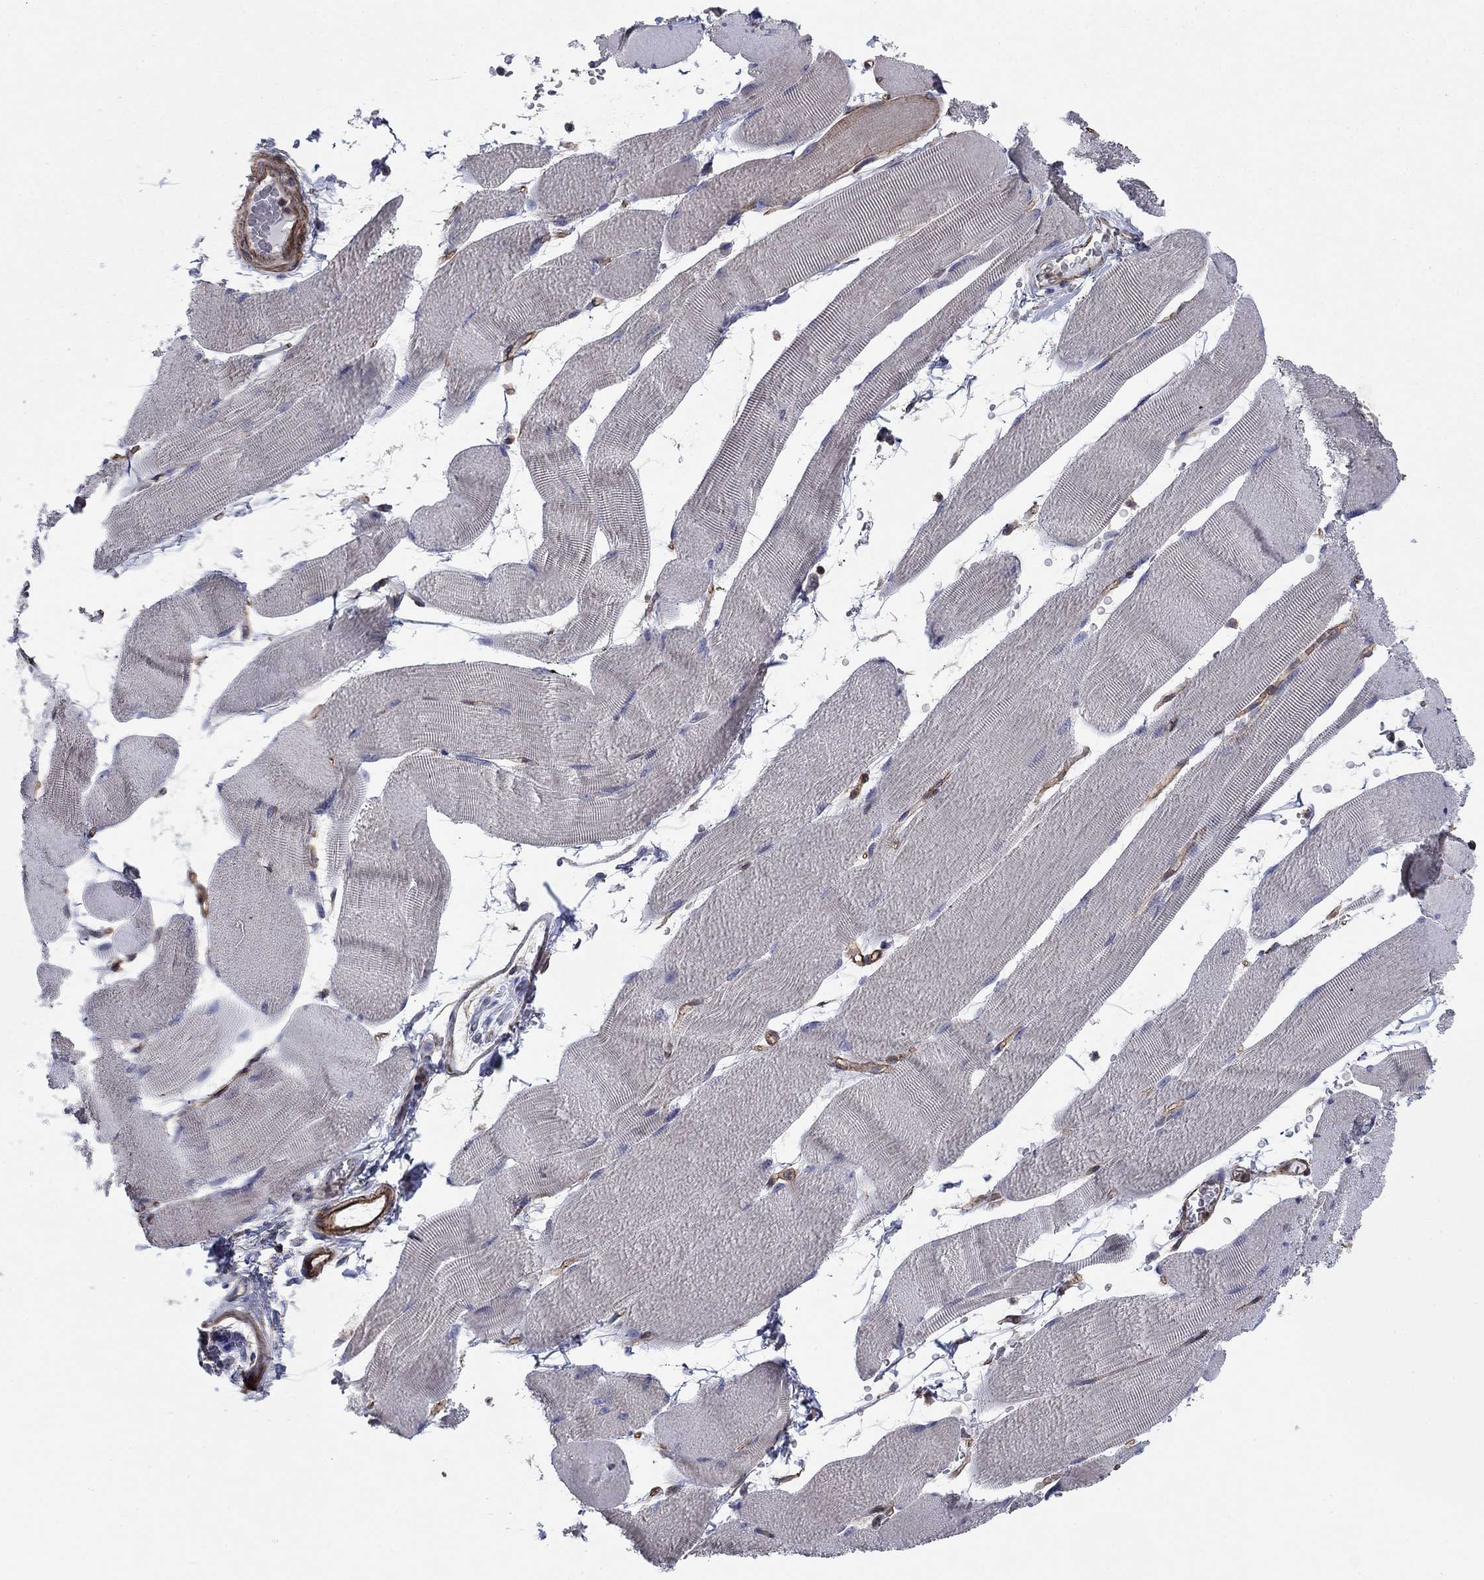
{"staining": {"intensity": "negative", "quantity": "none", "location": "none"}, "tissue": "skeletal muscle", "cell_type": "Myocytes", "image_type": "normal", "snomed": [{"axis": "morphology", "description": "Normal tissue, NOS"}, {"axis": "topography", "description": "Skeletal muscle"}], "caption": "Photomicrograph shows no protein expression in myocytes of normal skeletal muscle. The staining was performed using DAB to visualize the protein expression in brown, while the nuclei were stained in blue with hematoxylin (Magnification: 20x).", "gene": "PSD4", "patient": {"sex": "male", "age": 56}}